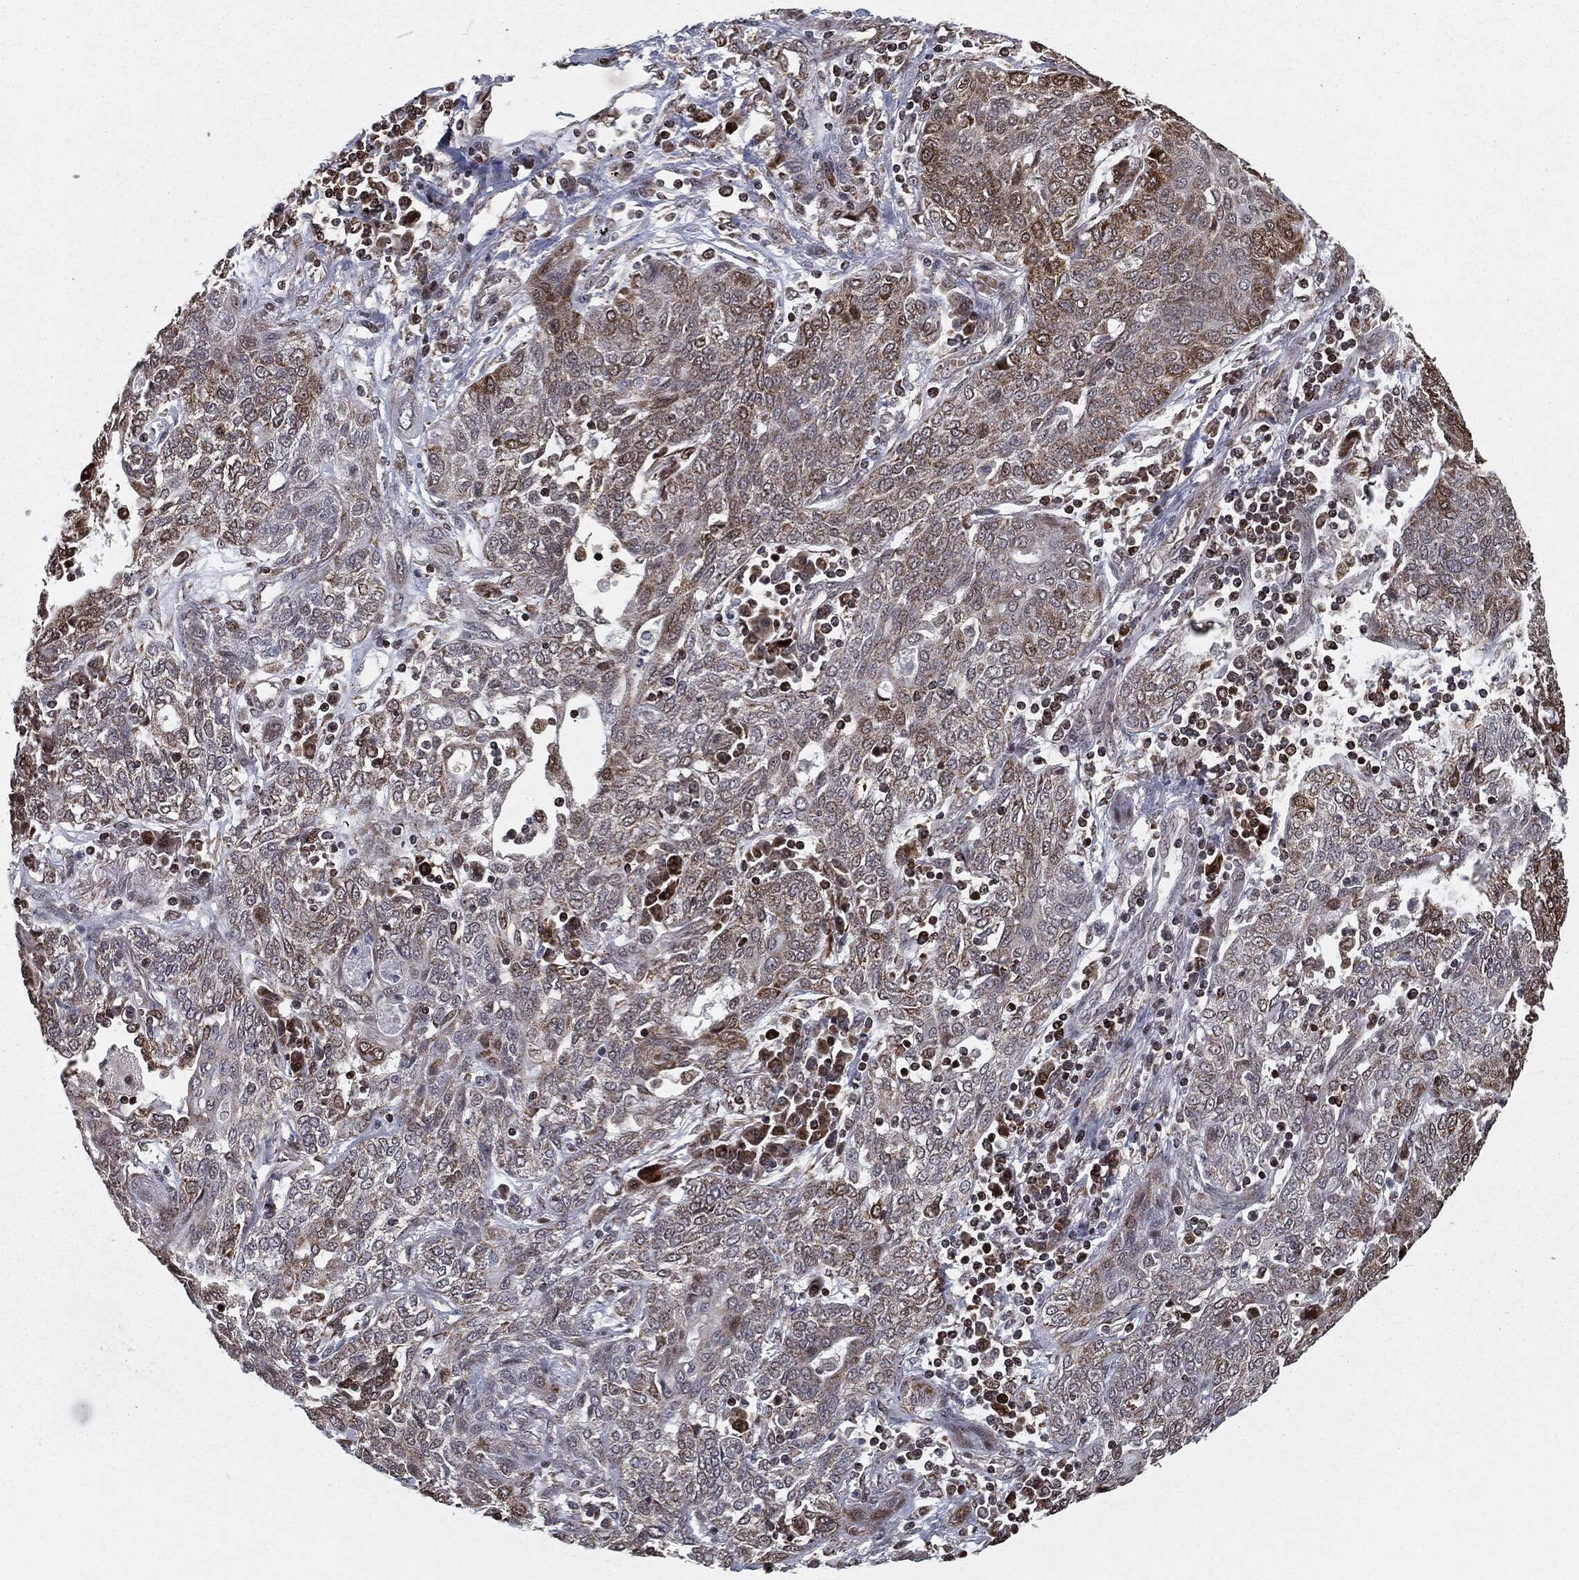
{"staining": {"intensity": "weak", "quantity": "<25%", "location": "cytoplasmic/membranous"}, "tissue": "lung cancer", "cell_type": "Tumor cells", "image_type": "cancer", "snomed": [{"axis": "morphology", "description": "Squamous cell carcinoma, NOS"}, {"axis": "topography", "description": "Lung"}], "caption": "Lung cancer (squamous cell carcinoma) was stained to show a protein in brown. There is no significant expression in tumor cells.", "gene": "CHCHD2", "patient": {"sex": "female", "age": 70}}